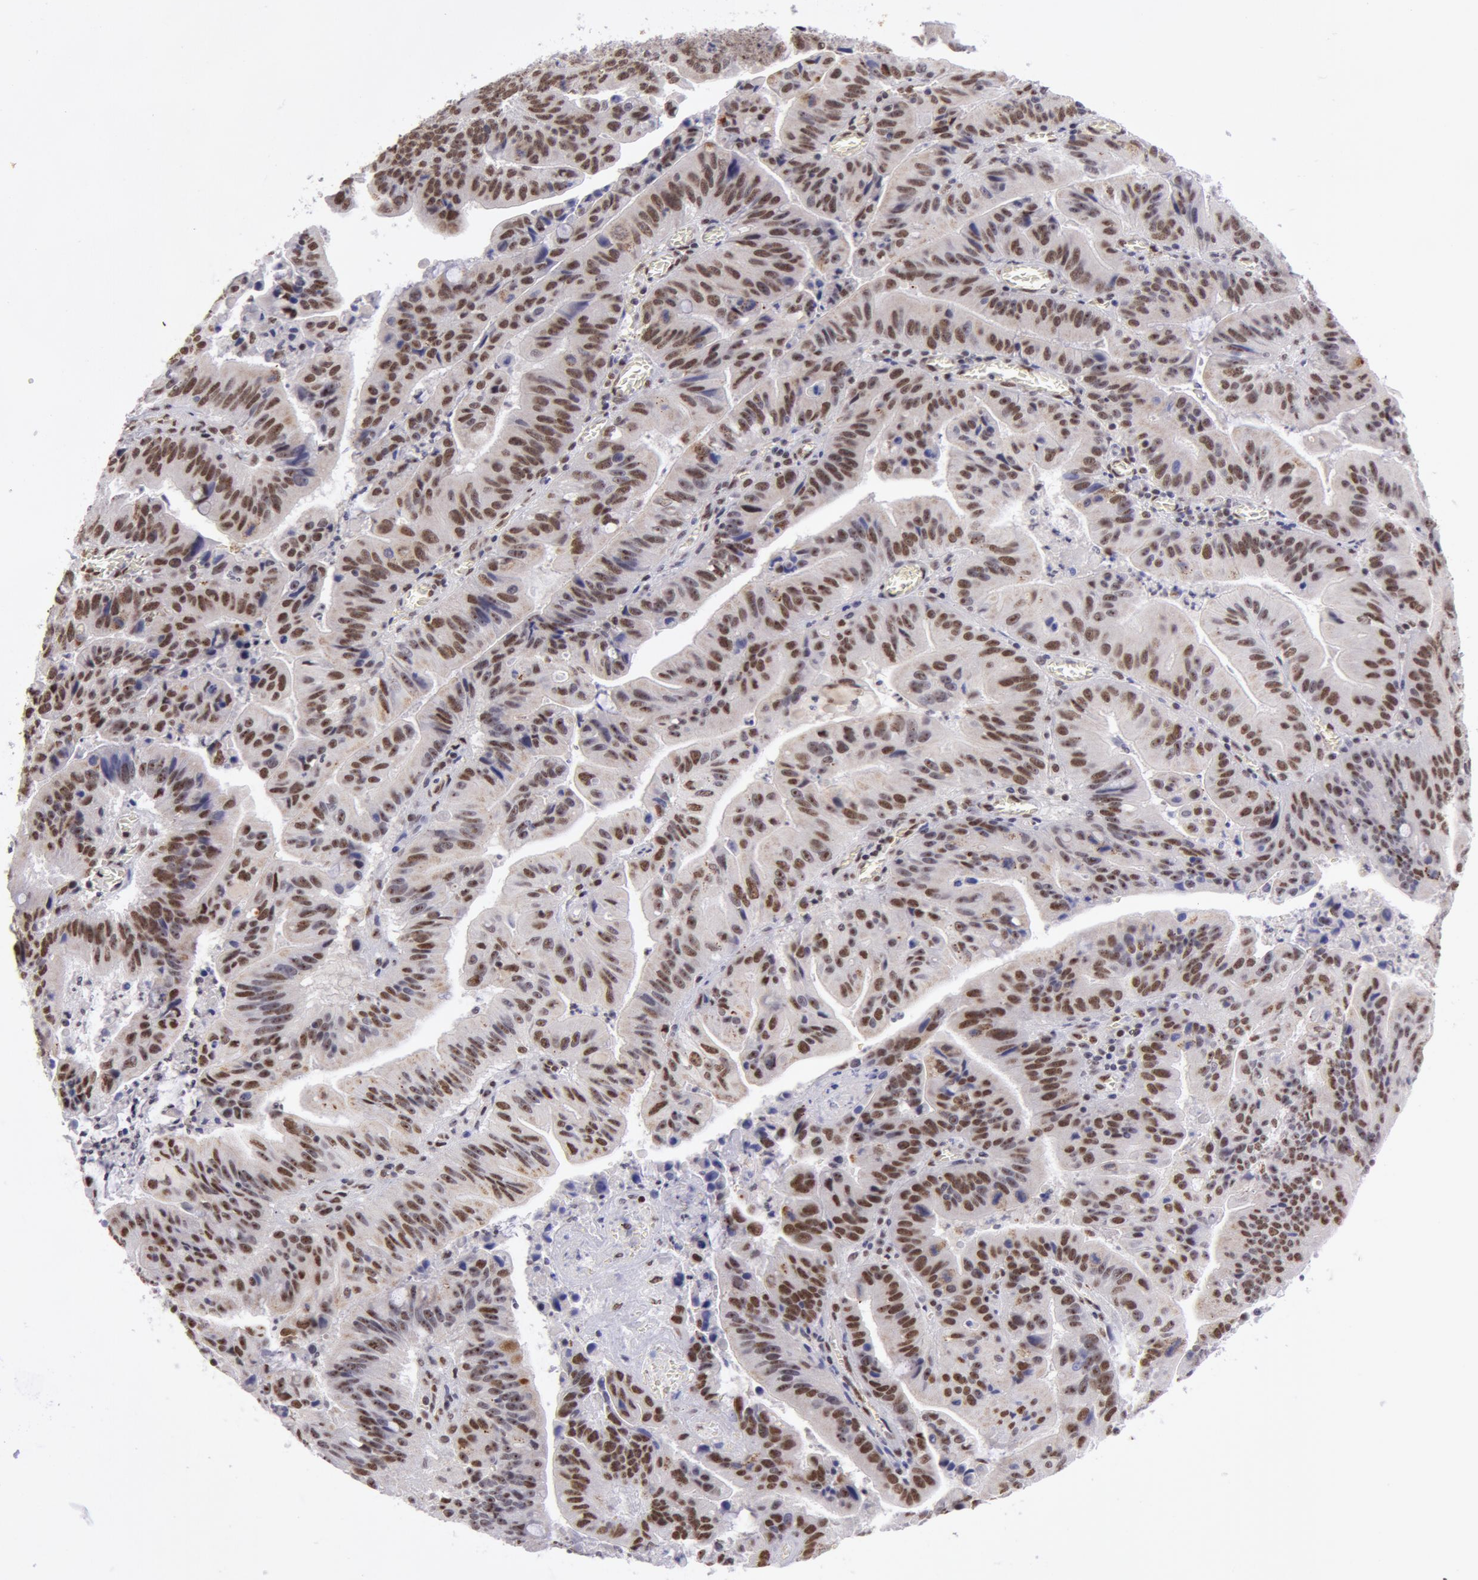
{"staining": {"intensity": "moderate", "quantity": "25%-75%", "location": "nuclear"}, "tissue": "stomach cancer", "cell_type": "Tumor cells", "image_type": "cancer", "snomed": [{"axis": "morphology", "description": "Adenocarcinoma, NOS"}, {"axis": "topography", "description": "Stomach, upper"}], "caption": "Stomach adenocarcinoma stained with a brown dye displays moderate nuclear positive positivity in about 25%-75% of tumor cells.", "gene": "VRTN", "patient": {"sex": "male", "age": 63}}